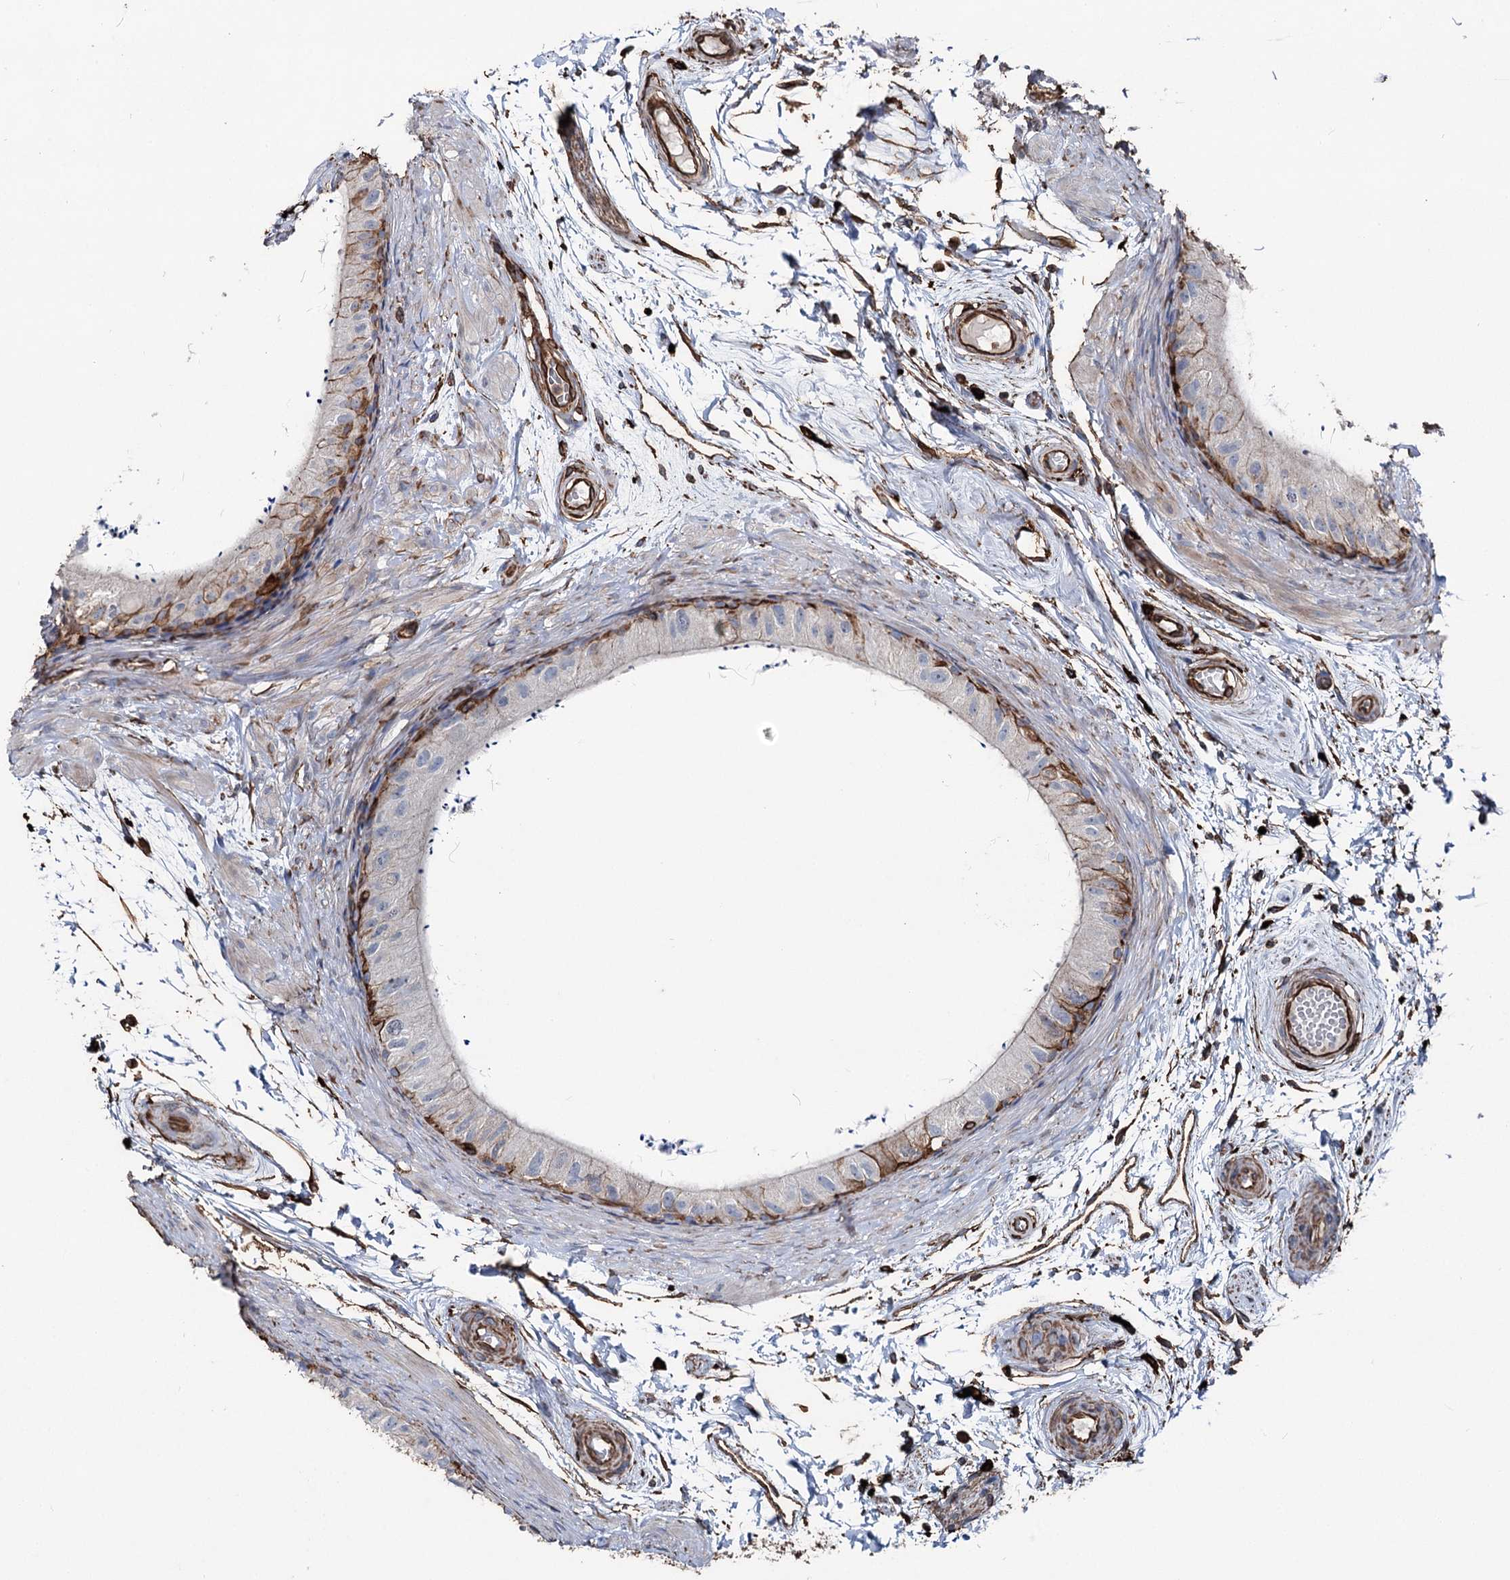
{"staining": {"intensity": "moderate", "quantity": "<25%", "location": "cytoplasmic/membranous"}, "tissue": "epididymis", "cell_type": "Glandular cells", "image_type": "normal", "snomed": [{"axis": "morphology", "description": "Normal tissue, NOS"}, {"axis": "topography", "description": "Epididymis"}], "caption": "An immunohistochemistry image of normal tissue is shown. Protein staining in brown shows moderate cytoplasmic/membranous positivity in epididymis within glandular cells. Using DAB (brown) and hematoxylin (blue) stains, captured at high magnification using brightfield microscopy.", "gene": "CLEC4M", "patient": {"sex": "male", "age": 50}}